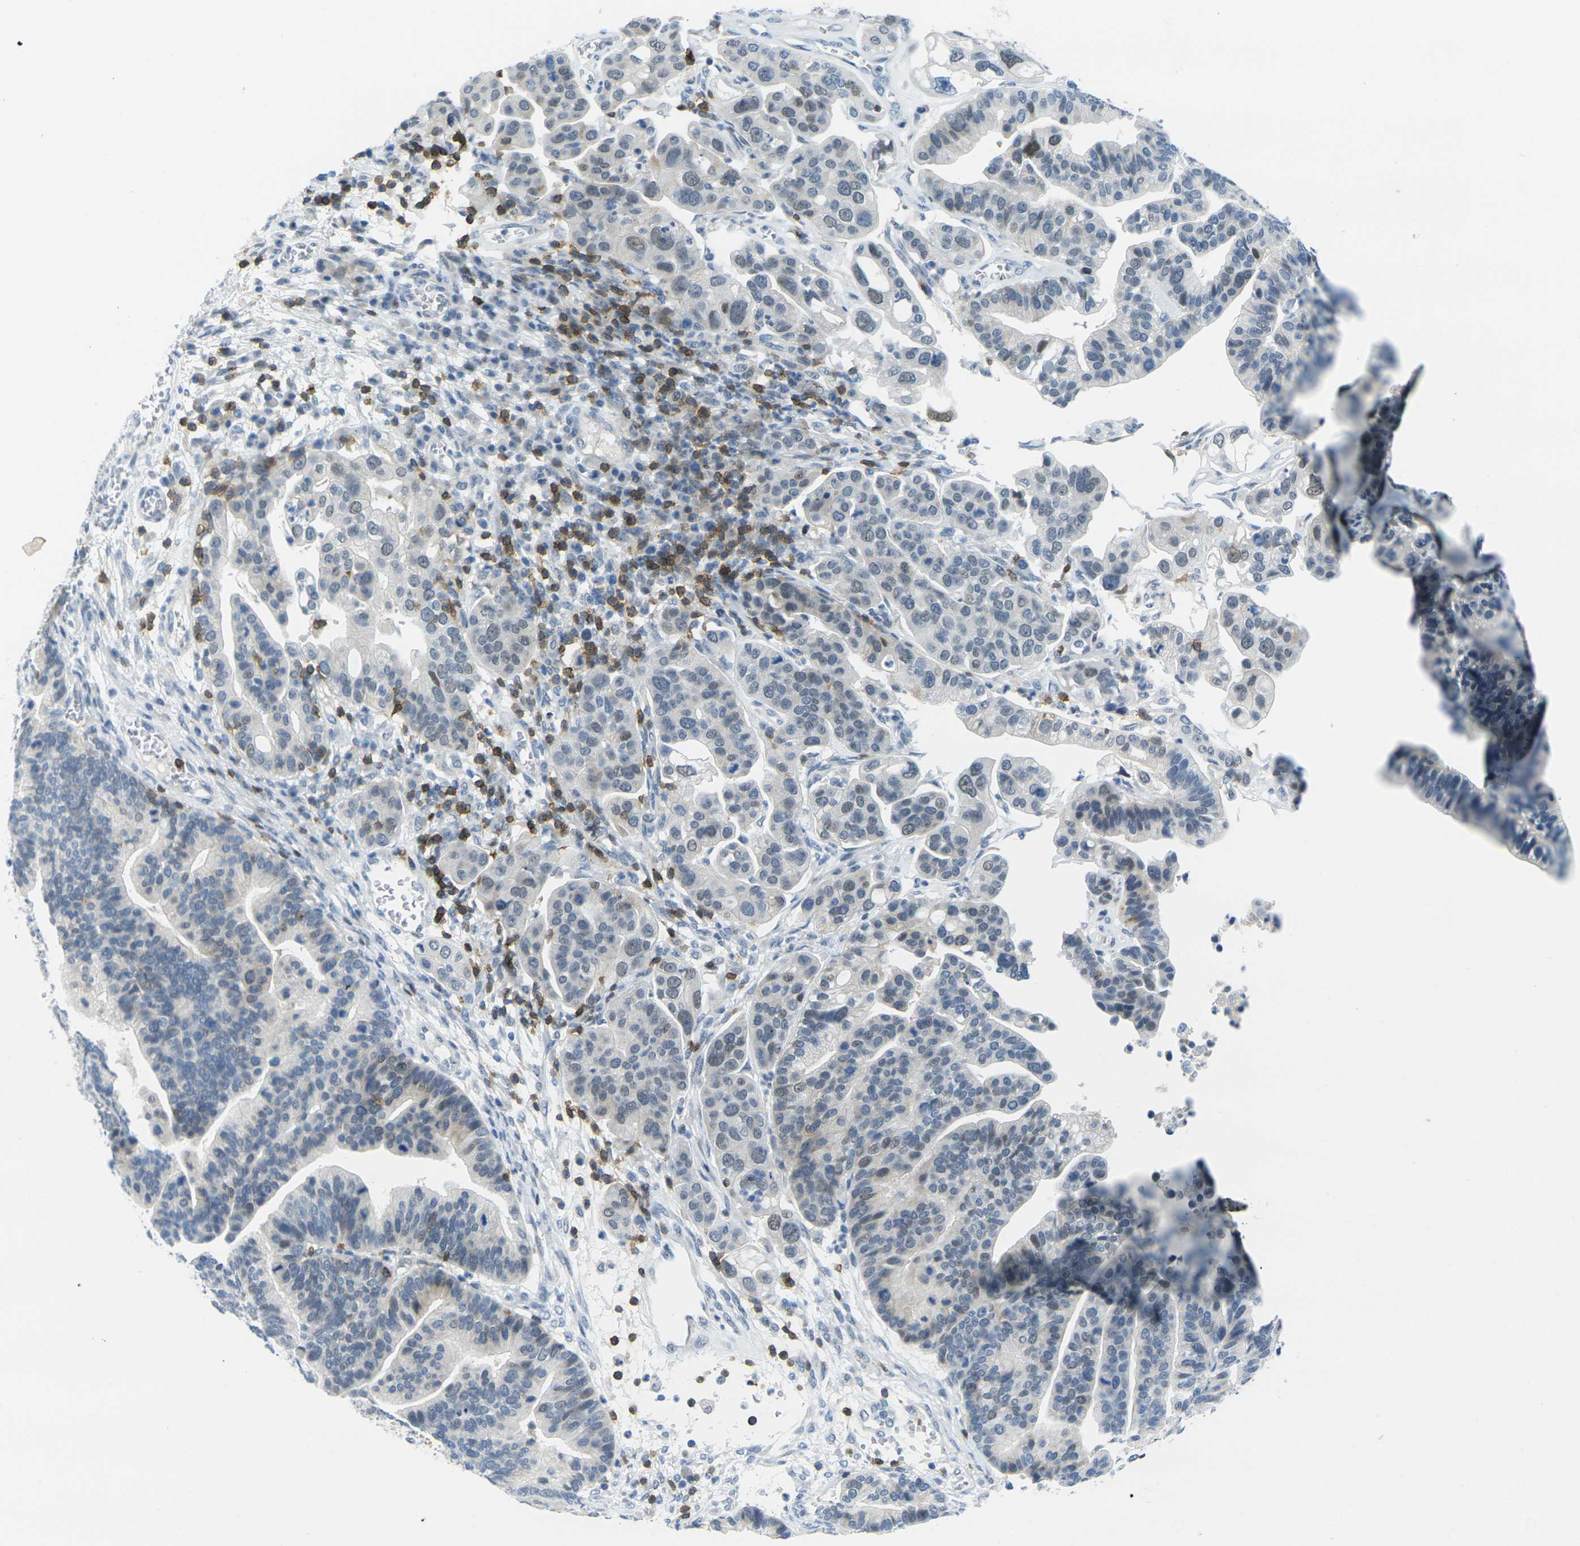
{"staining": {"intensity": "negative", "quantity": "none", "location": "none"}, "tissue": "ovarian cancer", "cell_type": "Tumor cells", "image_type": "cancer", "snomed": [{"axis": "morphology", "description": "Cystadenocarcinoma, serous, NOS"}, {"axis": "topography", "description": "Ovary"}], "caption": "A high-resolution histopathology image shows immunohistochemistry (IHC) staining of ovarian cancer (serous cystadenocarcinoma), which reveals no significant expression in tumor cells.", "gene": "CD3D", "patient": {"sex": "female", "age": 56}}